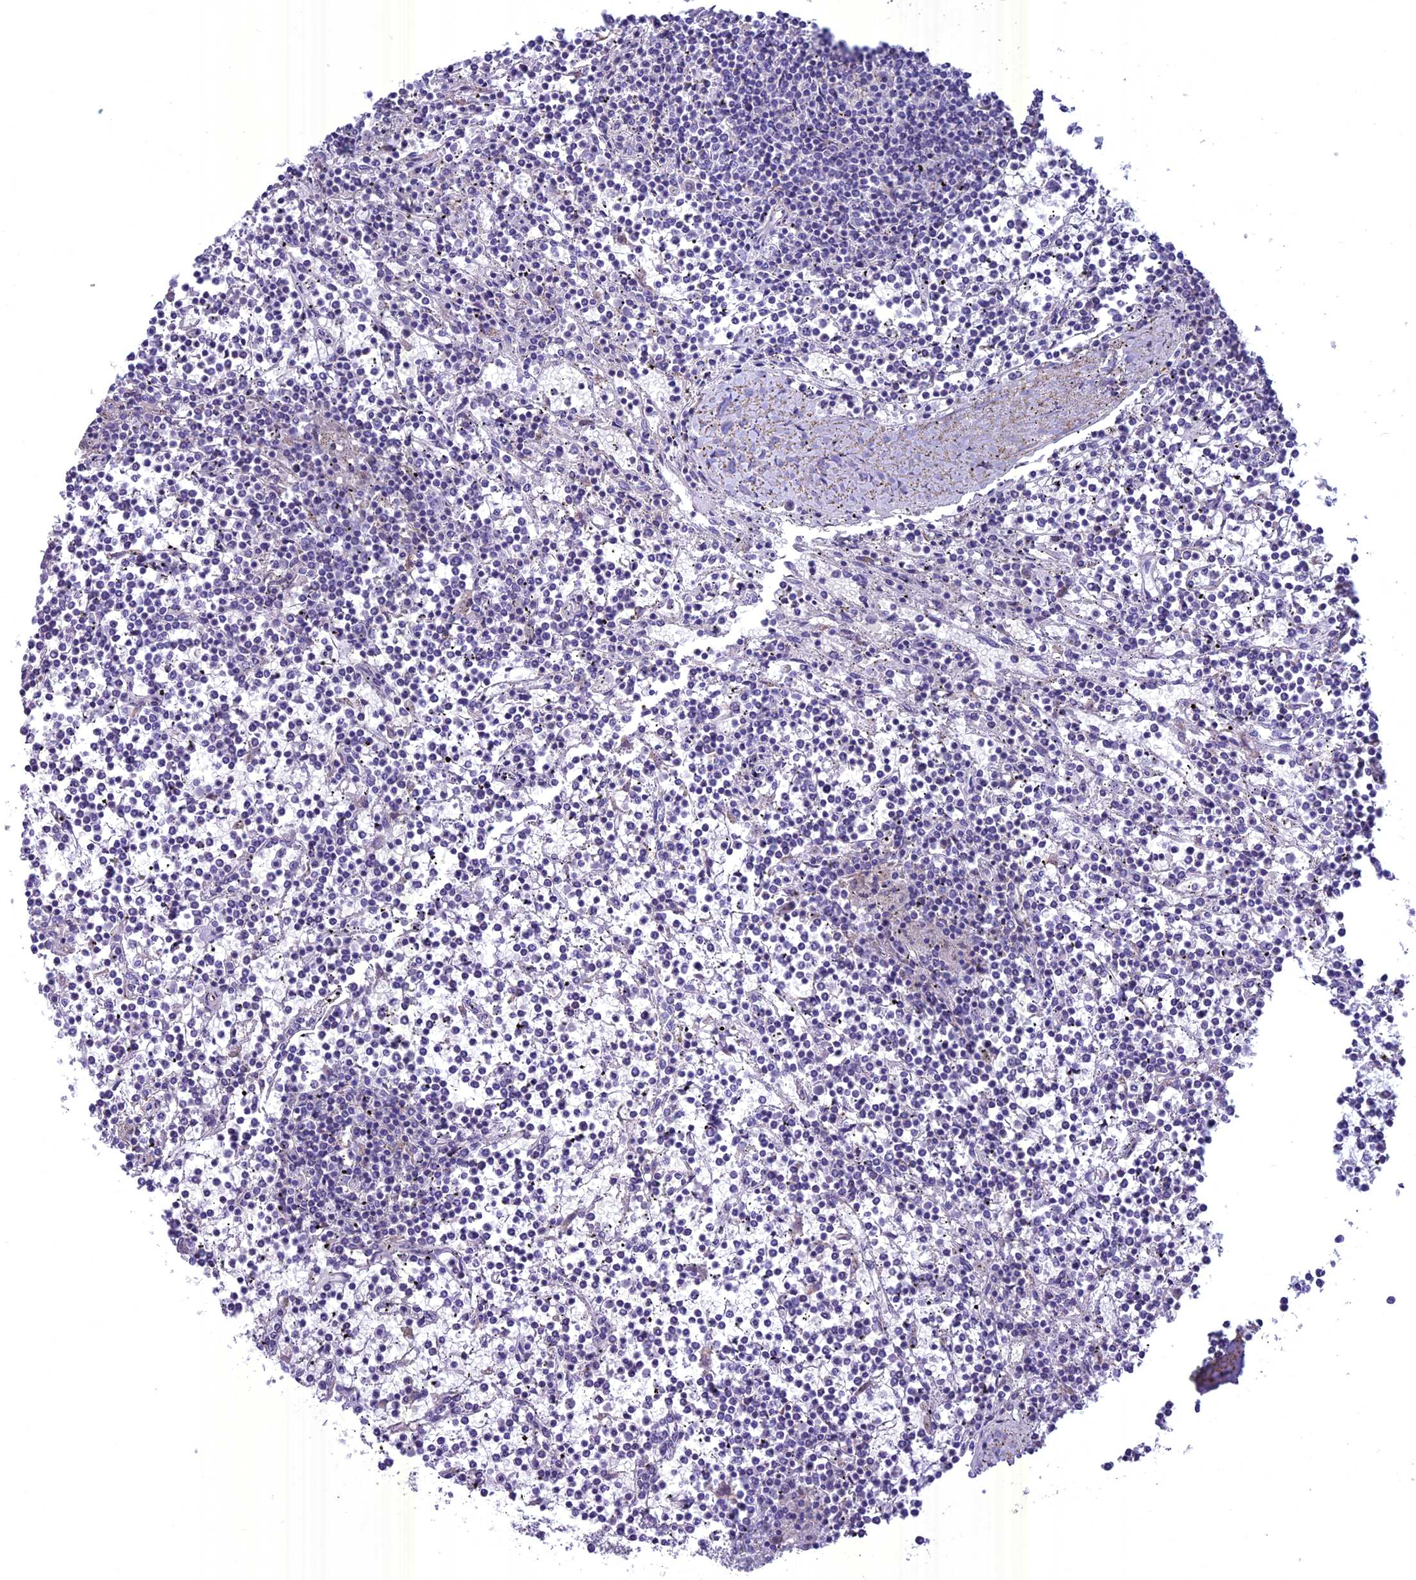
{"staining": {"intensity": "negative", "quantity": "none", "location": "none"}, "tissue": "lymphoma", "cell_type": "Tumor cells", "image_type": "cancer", "snomed": [{"axis": "morphology", "description": "Malignant lymphoma, non-Hodgkin's type, Low grade"}, {"axis": "topography", "description": "Spleen"}], "caption": "Immunohistochemical staining of low-grade malignant lymphoma, non-Hodgkin's type displays no significant staining in tumor cells.", "gene": "SPHKAP", "patient": {"sex": "female", "age": 19}}